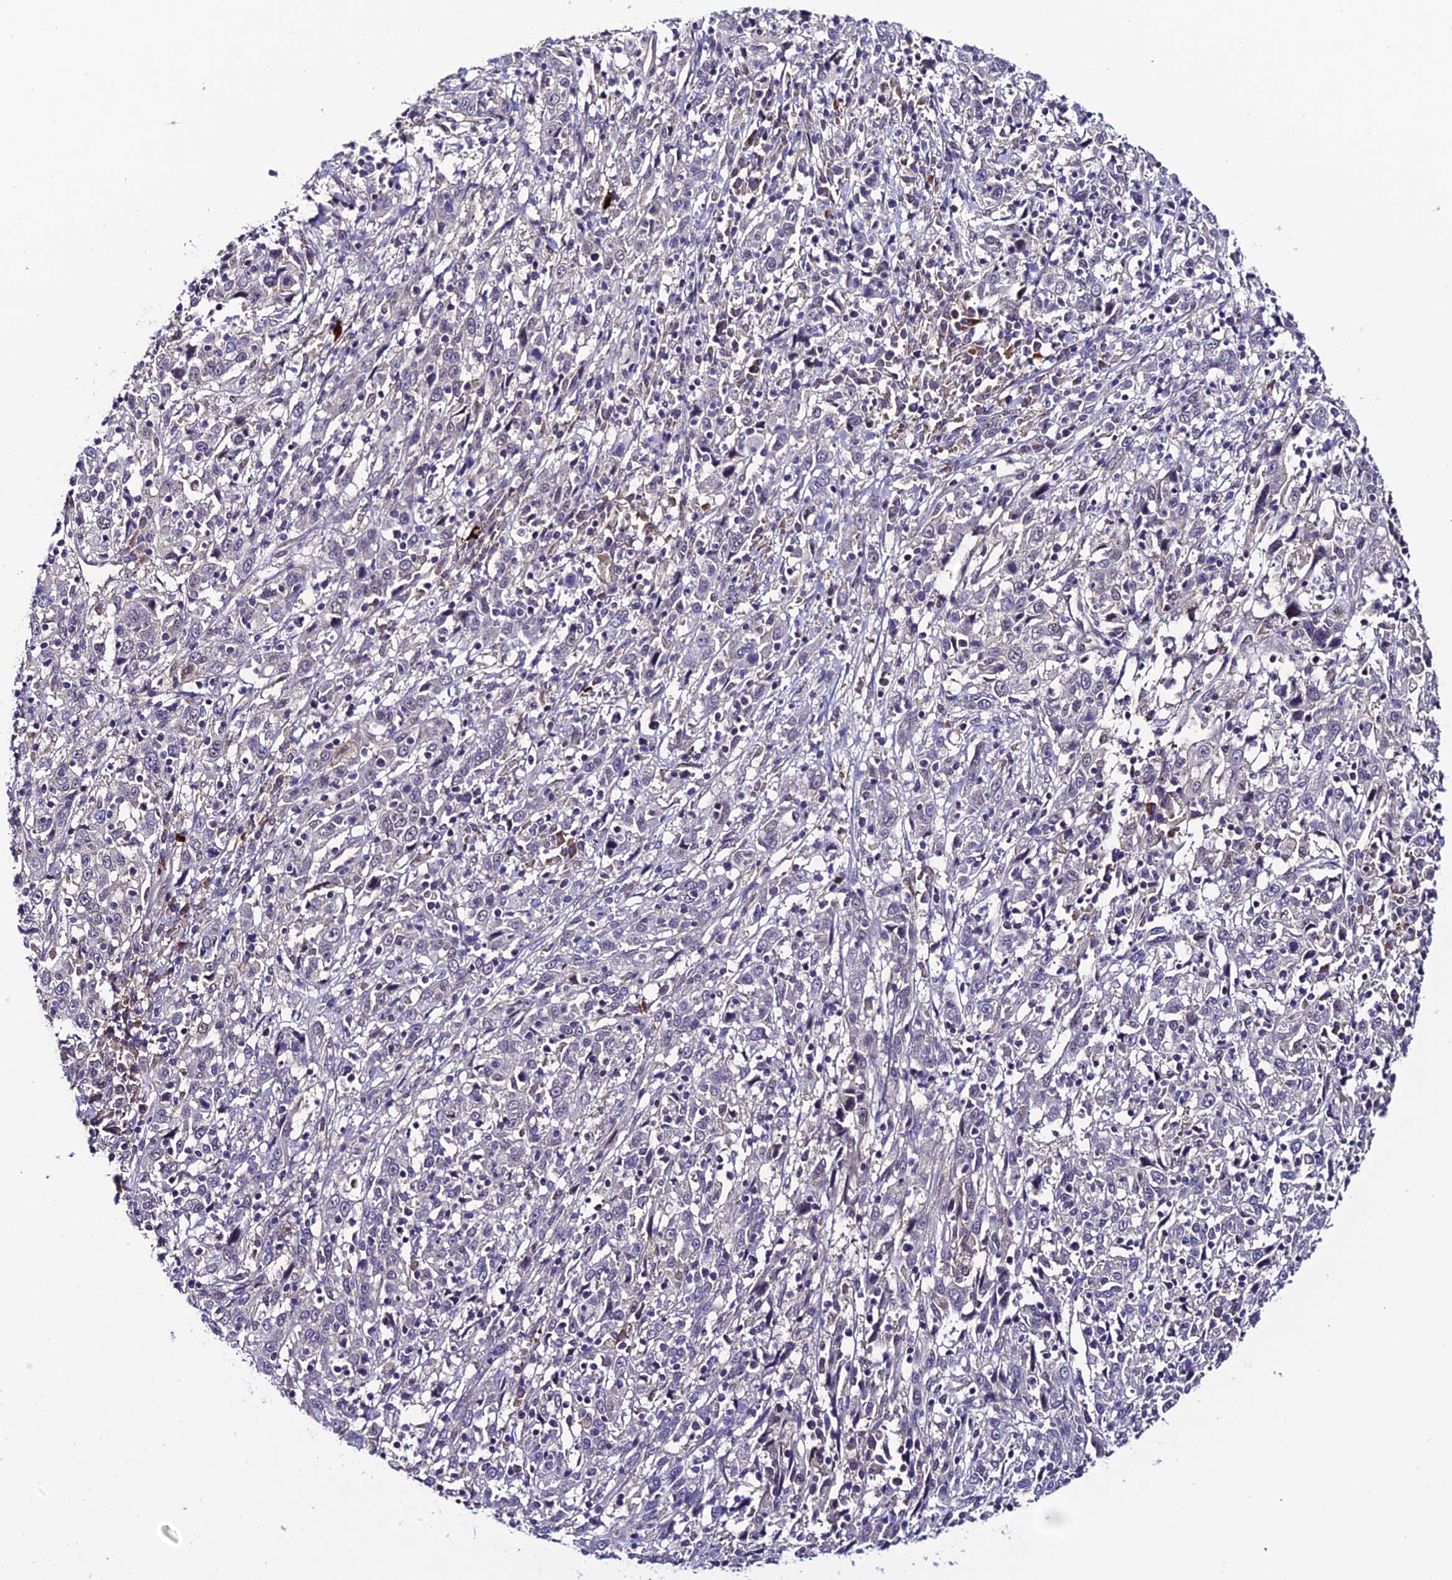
{"staining": {"intensity": "negative", "quantity": "none", "location": "none"}, "tissue": "cervical cancer", "cell_type": "Tumor cells", "image_type": "cancer", "snomed": [{"axis": "morphology", "description": "Squamous cell carcinoma, NOS"}, {"axis": "topography", "description": "Cervix"}], "caption": "Immunohistochemistry (IHC) image of neoplastic tissue: cervical squamous cell carcinoma stained with DAB (3,3'-diaminobenzidine) shows no significant protein staining in tumor cells.", "gene": "FZD8", "patient": {"sex": "female", "age": 46}}